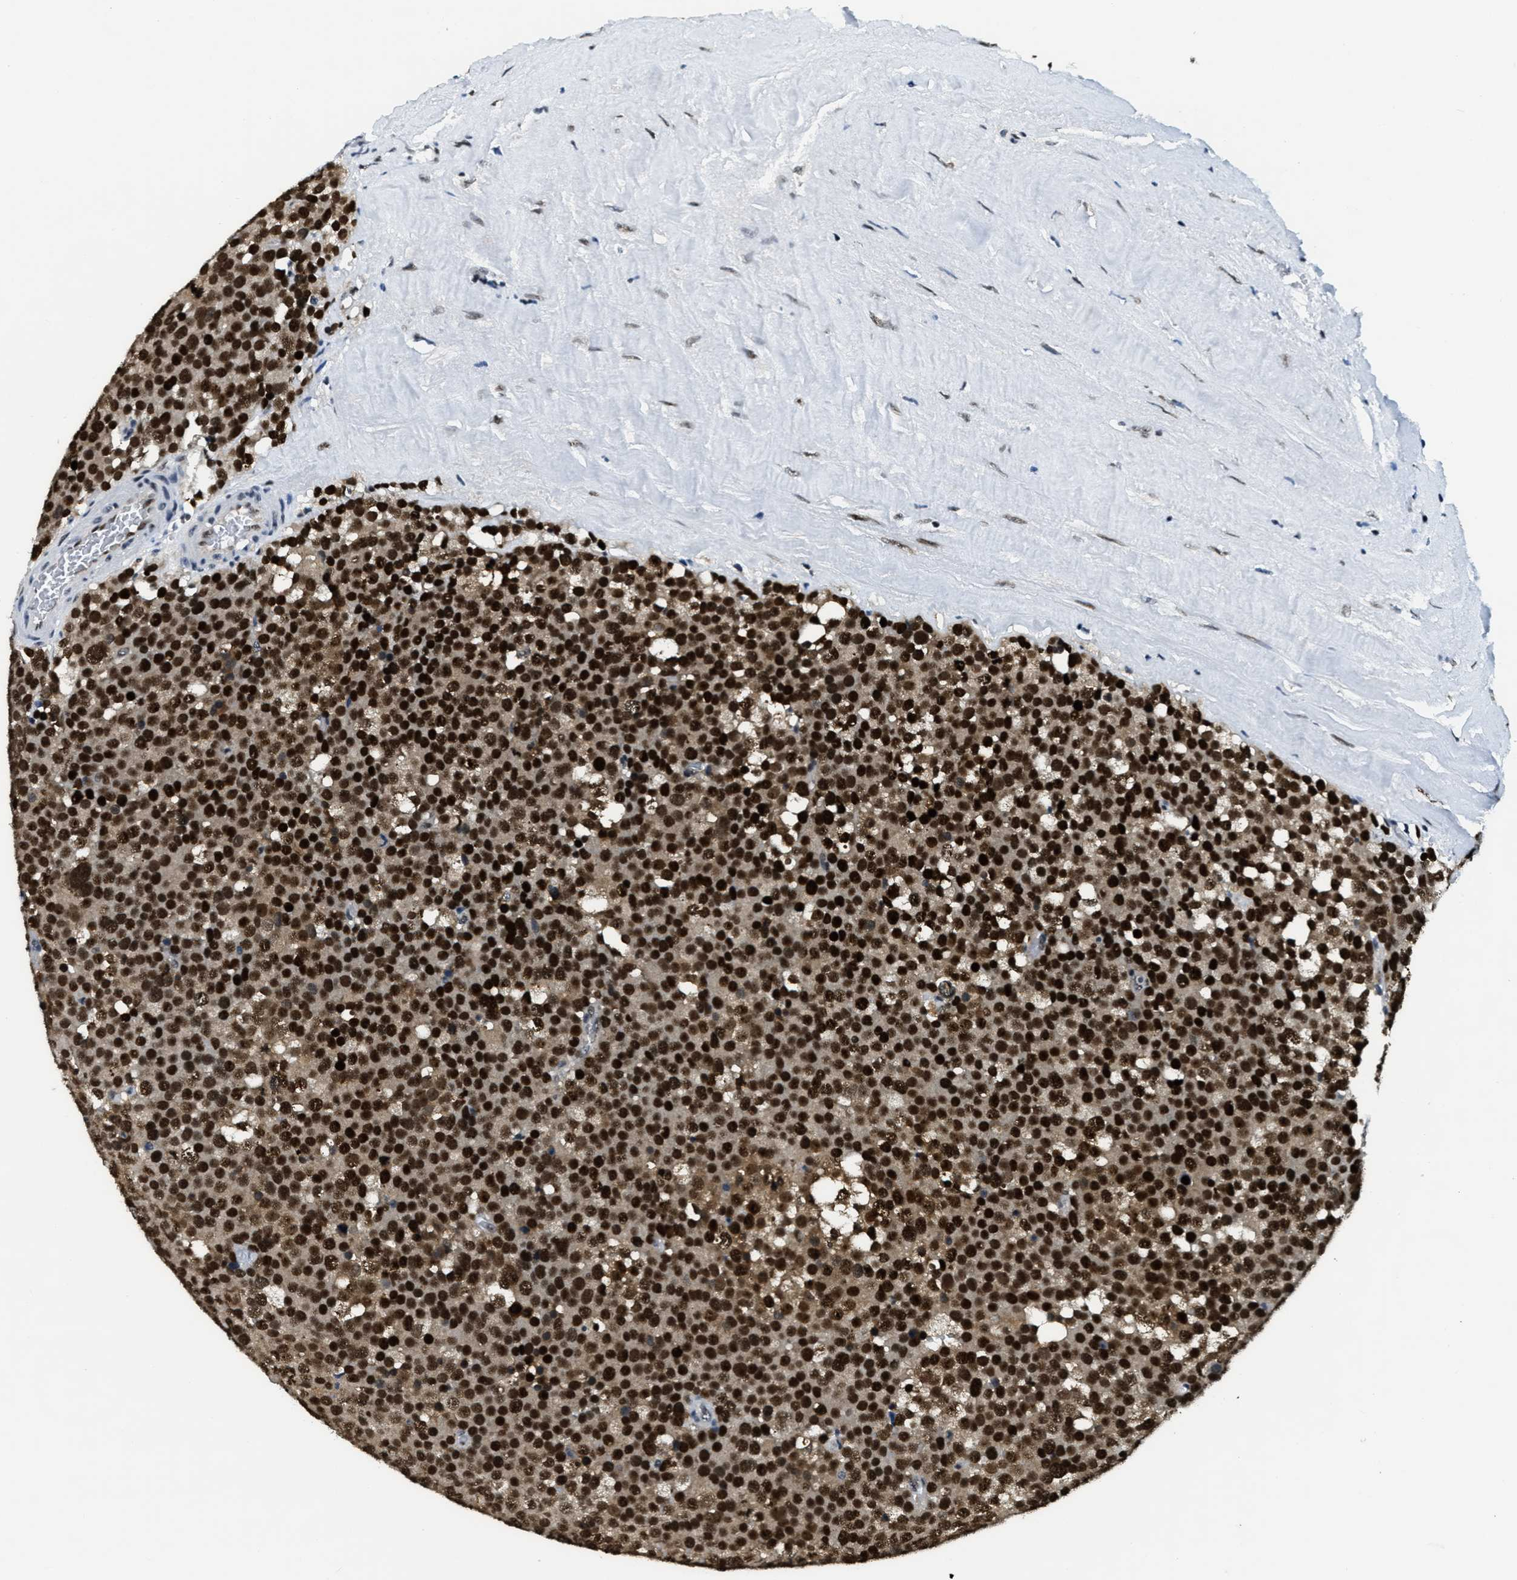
{"staining": {"intensity": "strong", "quantity": ">75%", "location": "nuclear"}, "tissue": "testis cancer", "cell_type": "Tumor cells", "image_type": "cancer", "snomed": [{"axis": "morphology", "description": "Normal tissue, NOS"}, {"axis": "morphology", "description": "Seminoma, NOS"}, {"axis": "topography", "description": "Testis"}], "caption": "A histopathology image of seminoma (testis) stained for a protein shows strong nuclear brown staining in tumor cells. The staining was performed using DAB, with brown indicating positive protein expression. Nuclei are stained blue with hematoxylin.", "gene": "SSB", "patient": {"sex": "male", "age": 71}}